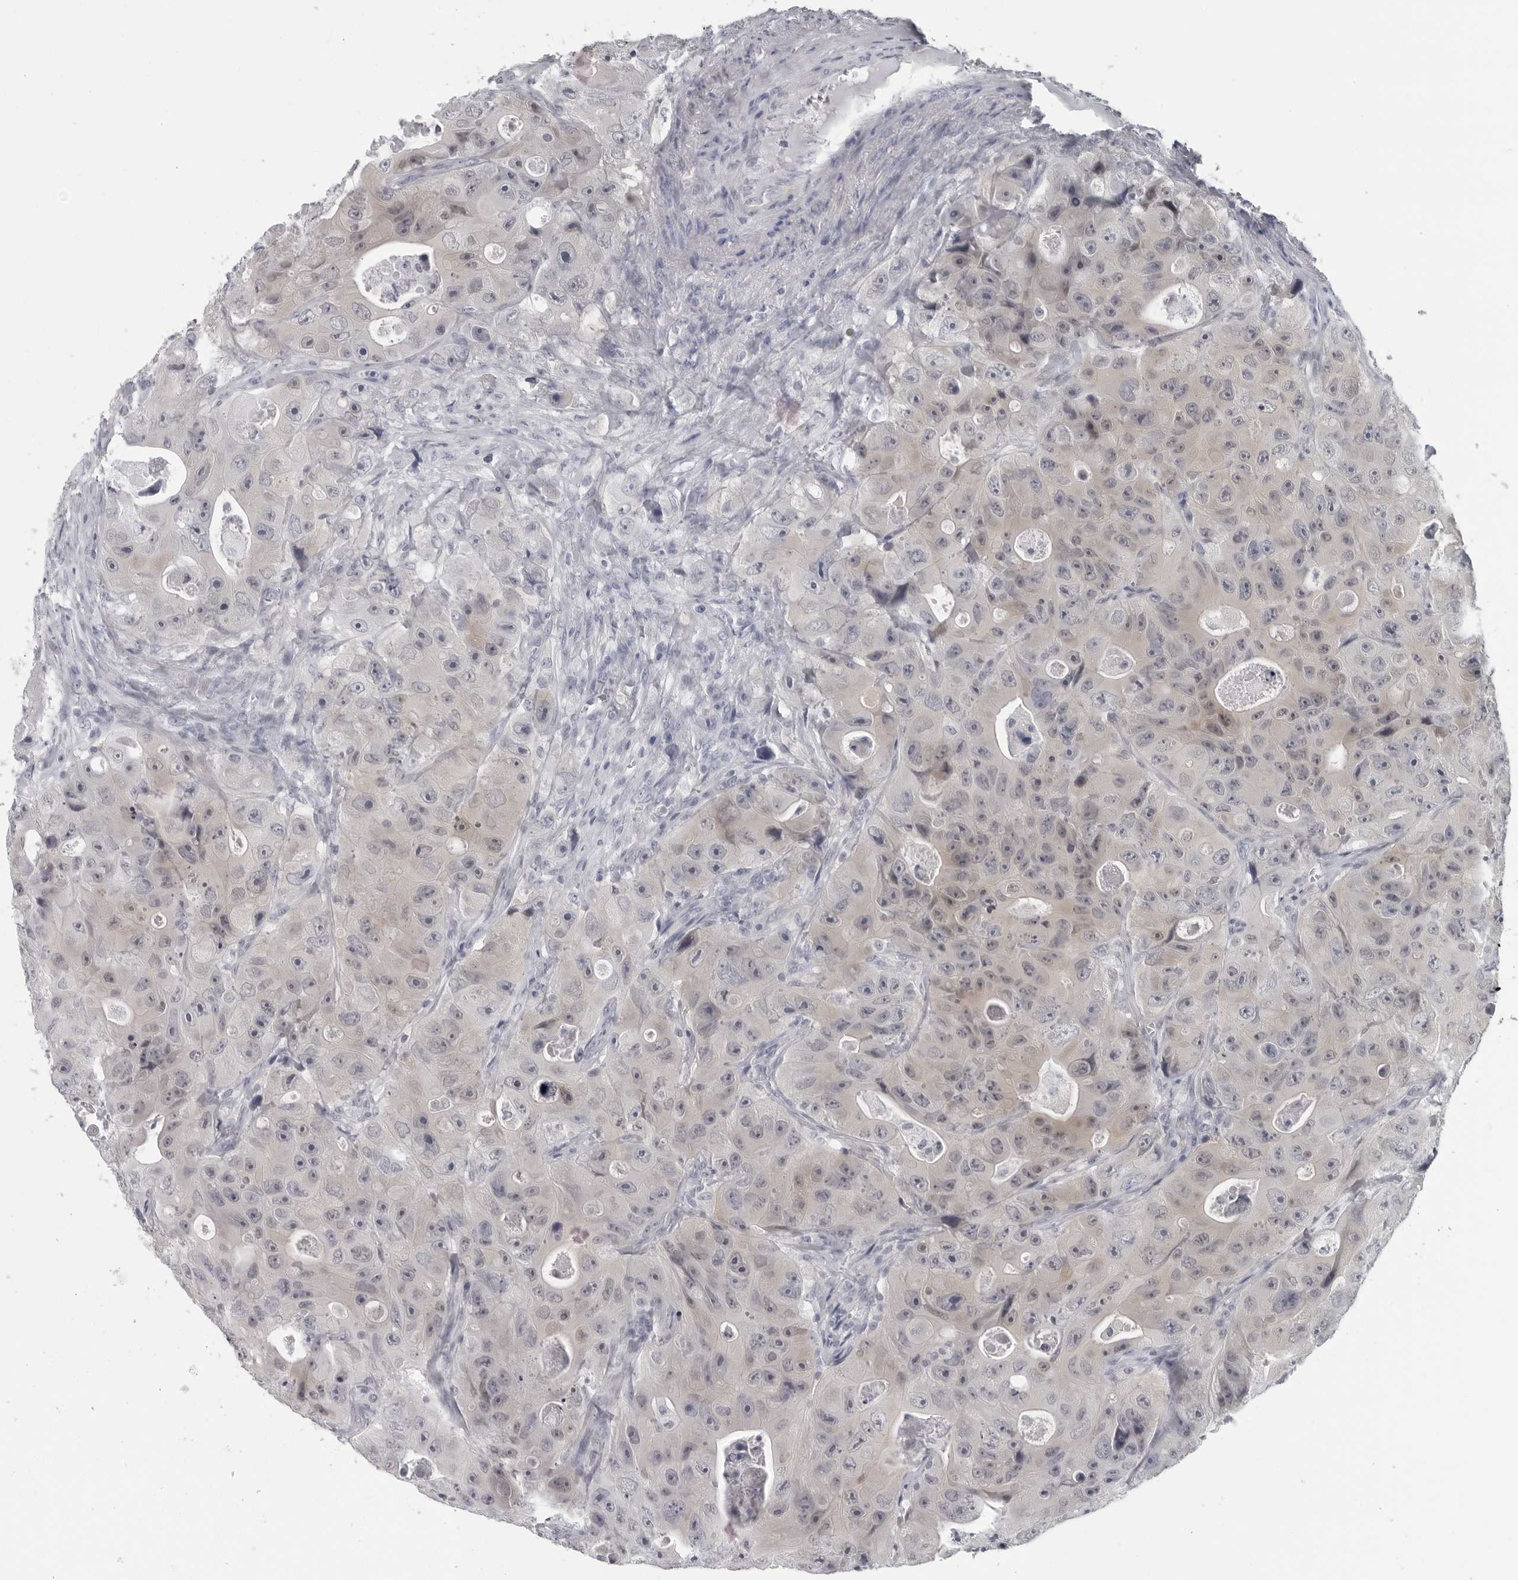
{"staining": {"intensity": "weak", "quantity": "25%-75%", "location": "cytoplasmic/membranous"}, "tissue": "colorectal cancer", "cell_type": "Tumor cells", "image_type": "cancer", "snomed": [{"axis": "morphology", "description": "Adenocarcinoma, NOS"}, {"axis": "topography", "description": "Colon"}], "caption": "Brown immunohistochemical staining in human colorectal adenocarcinoma displays weak cytoplasmic/membranous staining in approximately 25%-75% of tumor cells.", "gene": "OPLAH", "patient": {"sex": "female", "age": 46}}